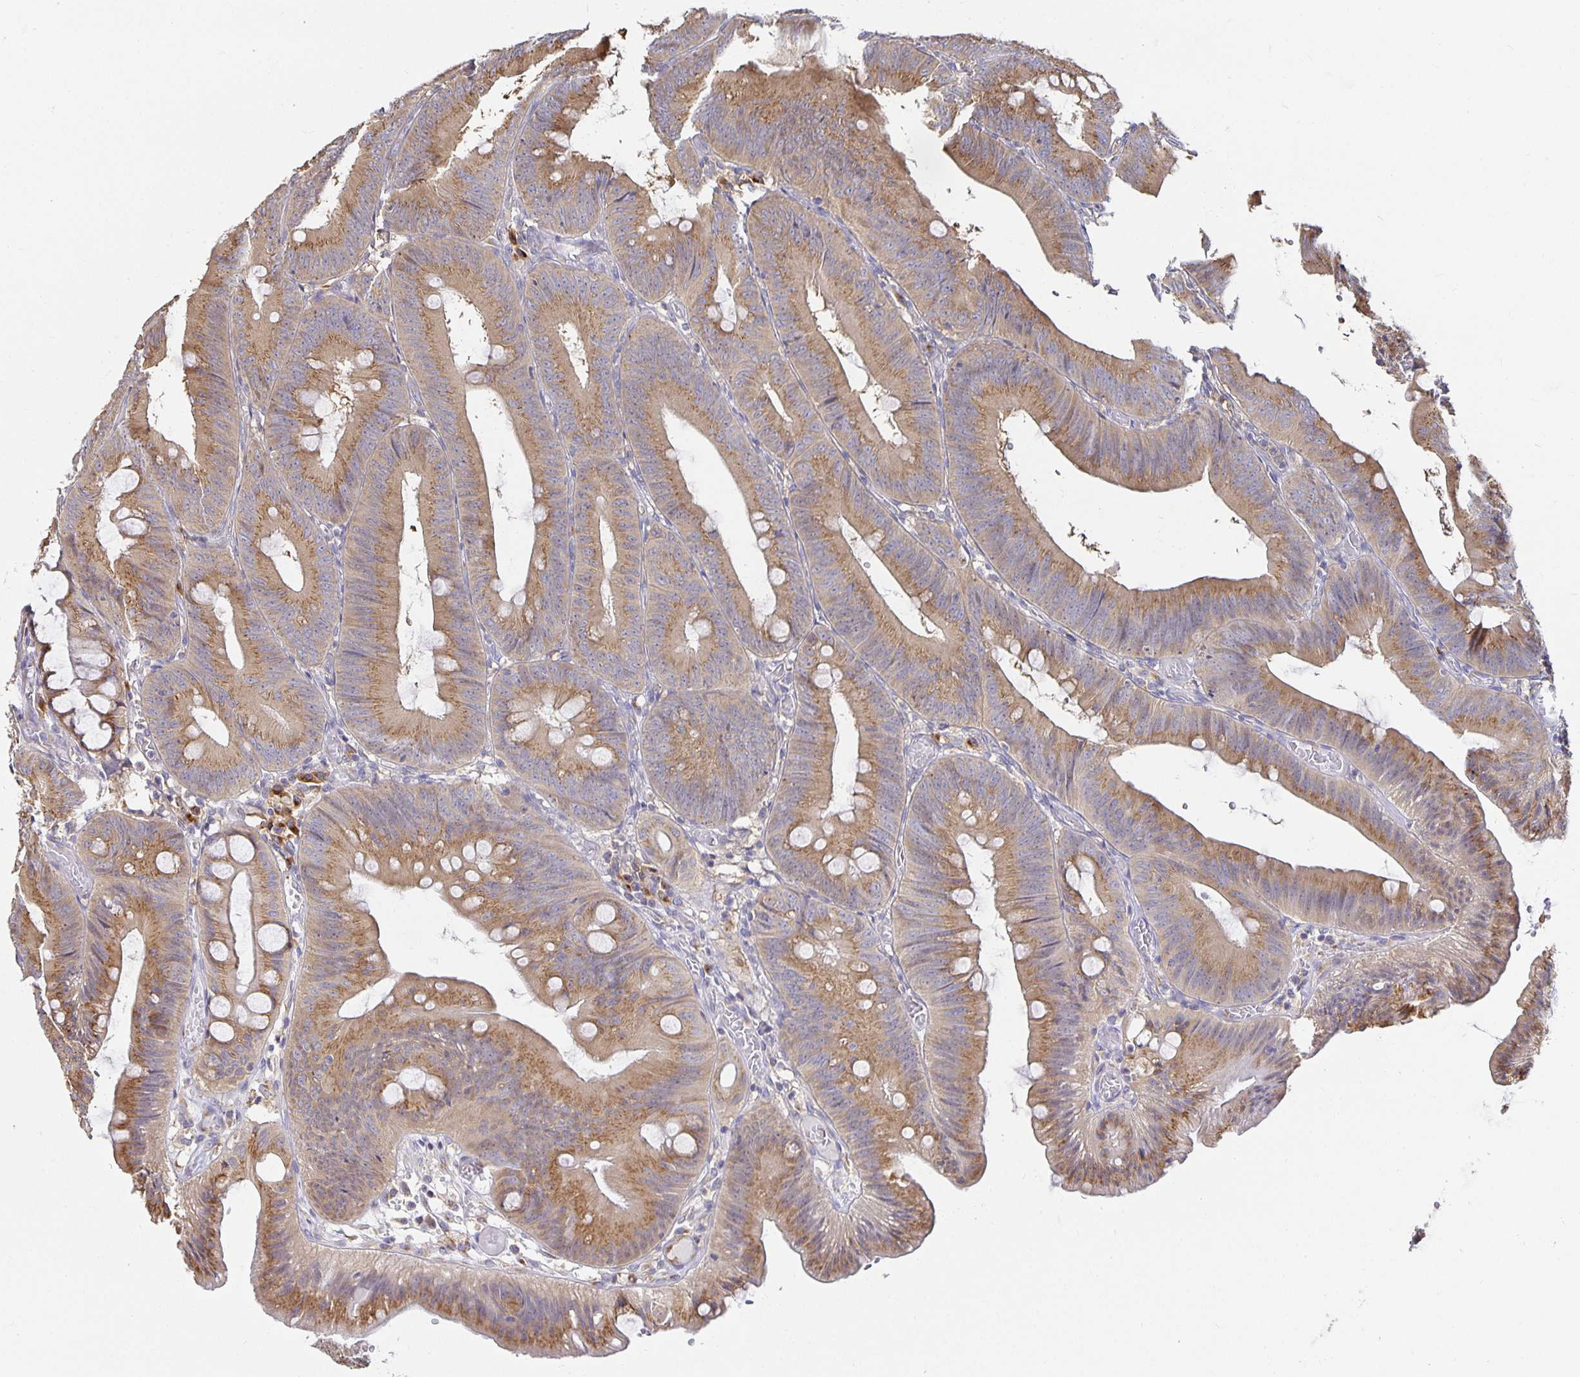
{"staining": {"intensity": "moderate", "quantity": ">75%", "location": "cytoplasmic/membranous"}, "tissue": "colorectal cancer", "cell_type": "Tumor cells", "image_type": "cancer", "snomed": [{"axis": "morphology", "description": "Adenocarcinoma, NOS"}, {"axis": "topography", "description": "Colon"}], "caption": "Moderate cytoplasmic/membranous positivity is present in approximately >75% of tumor cells in adenocarcinoma (colorectal).", "gene": "USO1", "patient": {"sex": "male", "age": 84}}